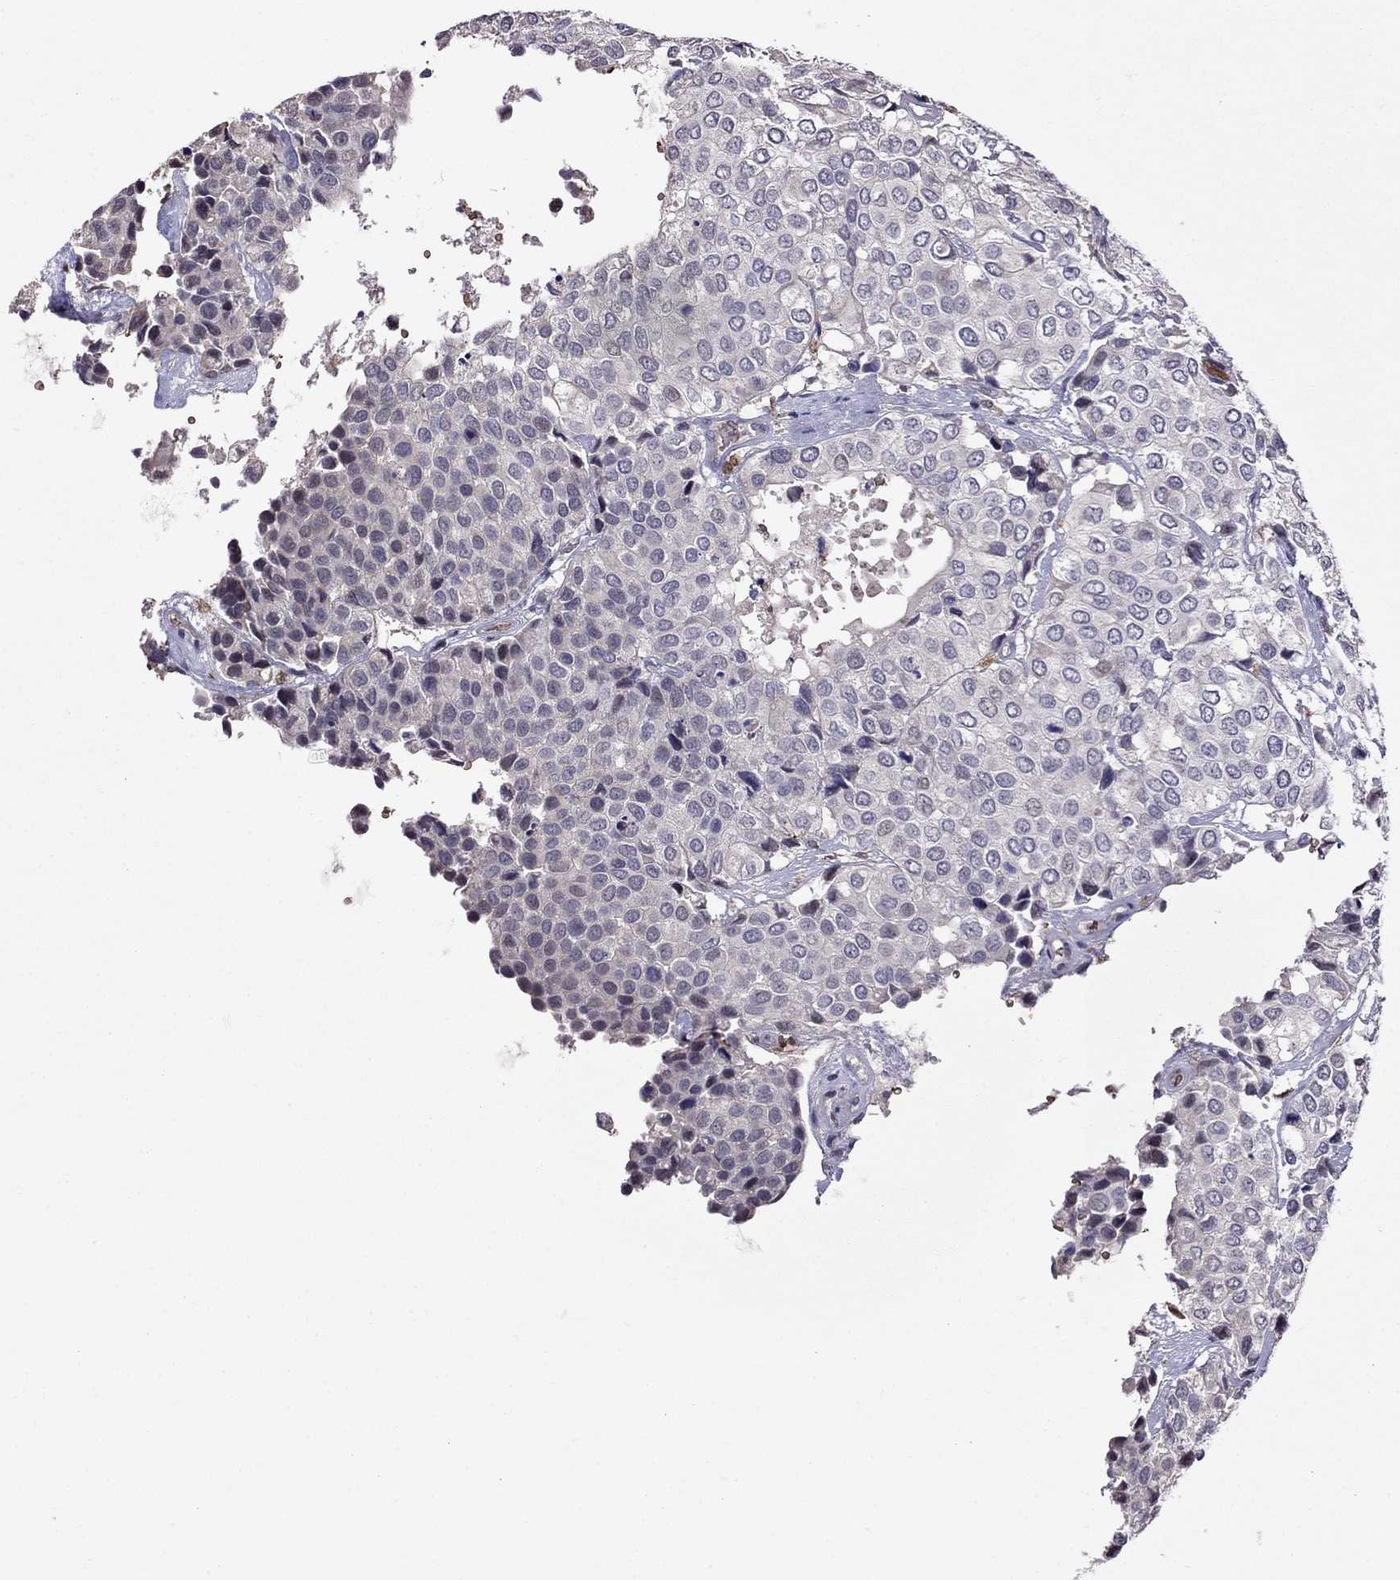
{"staining": {"intensity": "negative", "quantity": "none", "location": "none"}, "tissue": "urothelial cancer", "cell_type": "Tumor cells", "image_type": "cancer", "snomed": [{"axis": "morphology", "description": "Urothelial carcinoma, High grade"}, {"axis": "topography", "description": "Urinary bladder"}], "caption": "Urothelial cancer was stained to show a protein in brown. There is no significant expression in tumor cells.", "gene": "ADAM28", "patient": {"sex": "male", "age": 73}}